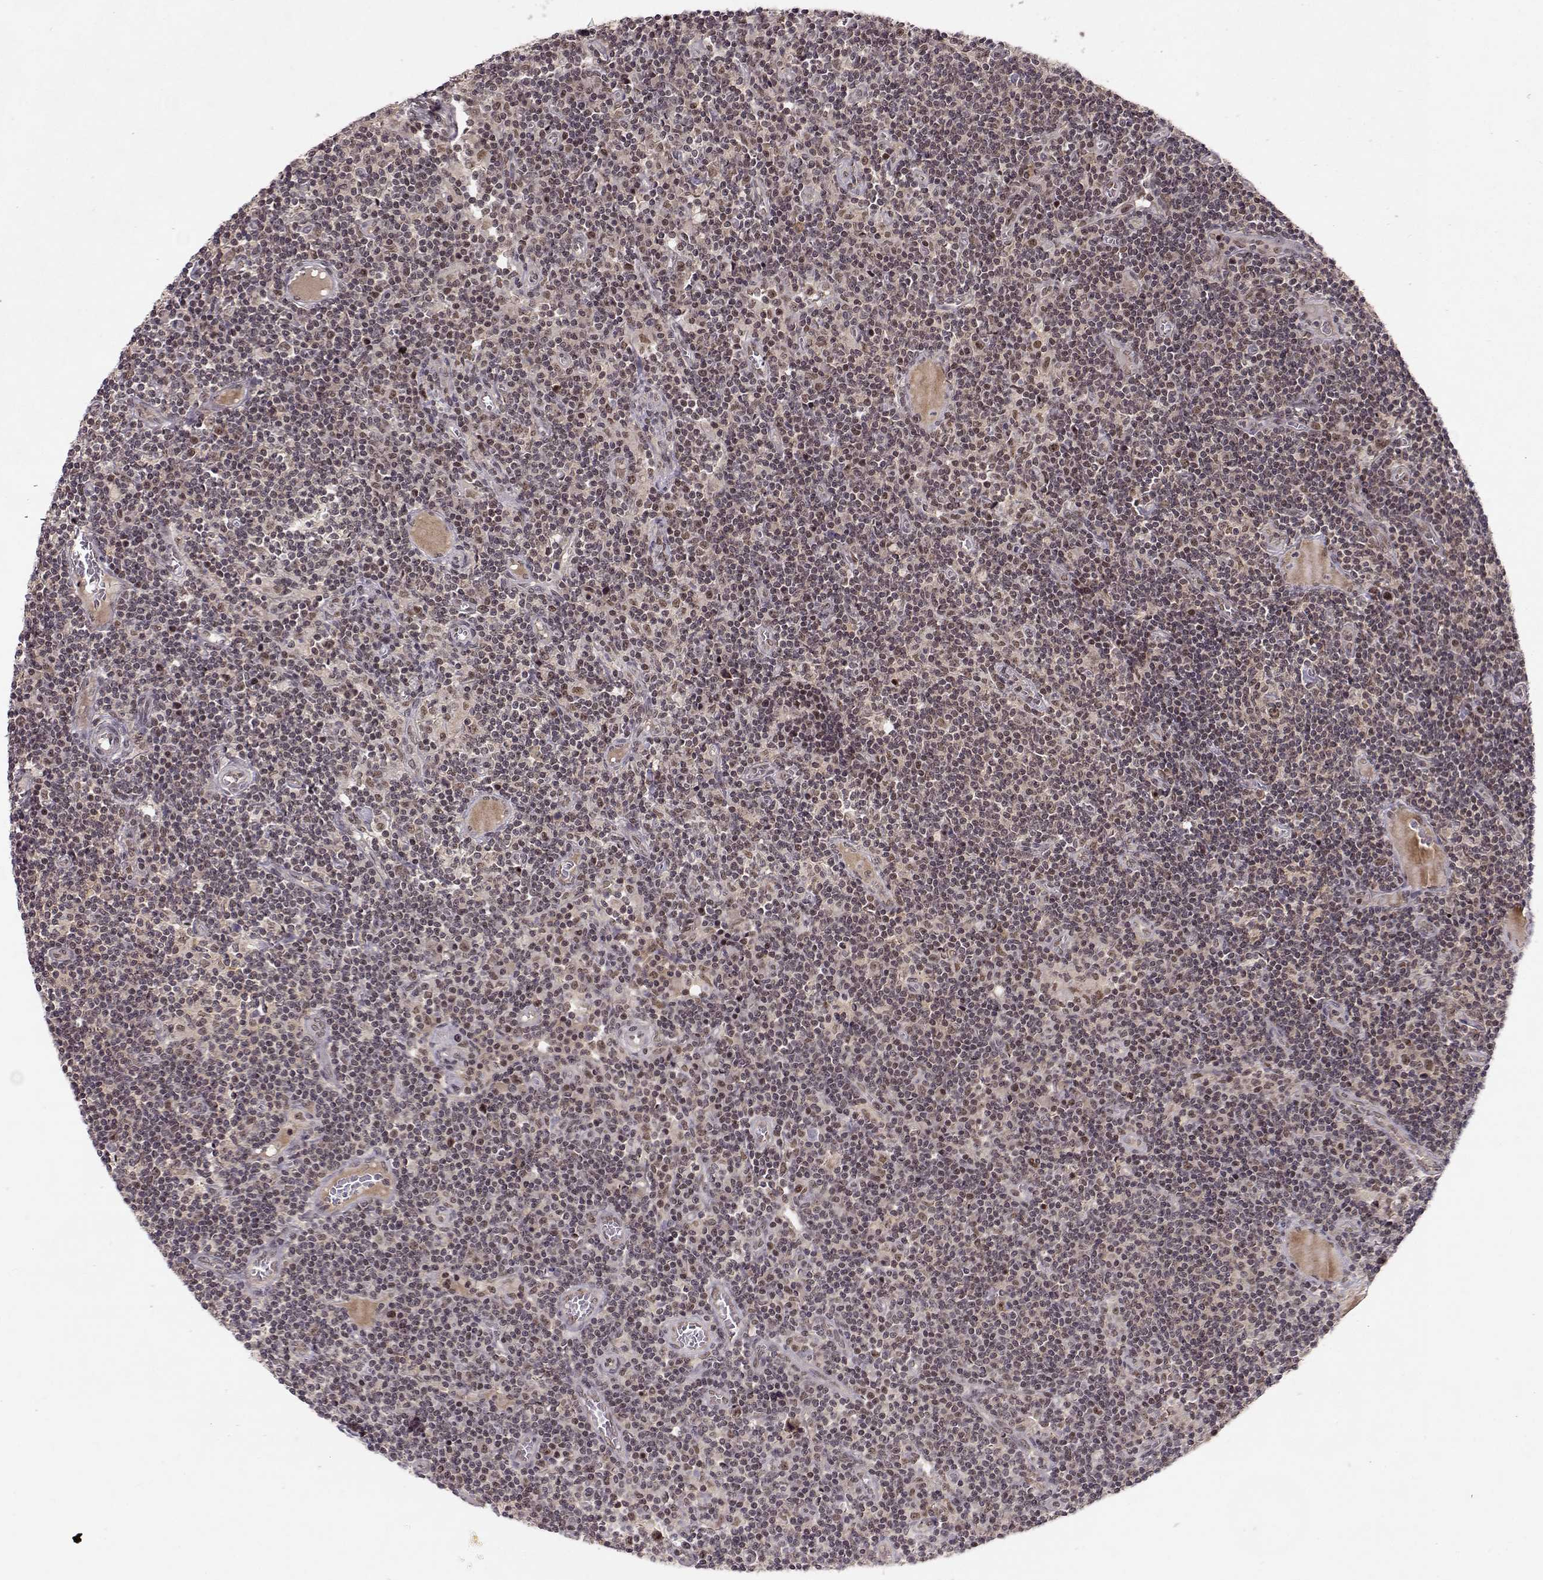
{"staining": {"intensity": "weak", "quantity": "<25%", "location": "cytoplasmic/membranous"}, "tissue": "lymph node", "cell_type": "Germinal center cells", "image_type": "normal", "snomed": [{"axis": "morphology", "description": "Normal tissue, NOS"}, {"axis": "topography", "description": "Lymph node"}], "caption": "This is a image of immunohistochemistry staining of normal lymph node, which shows no staining in germinal center cells. The staining is performed using DAB (3,3'-diaminobenzidine) brown chromogen with nuclei counter-stained in using hematoxylin.", "gene": "CSNK2A1", "patient": {"sex": "female", "age": 72}}